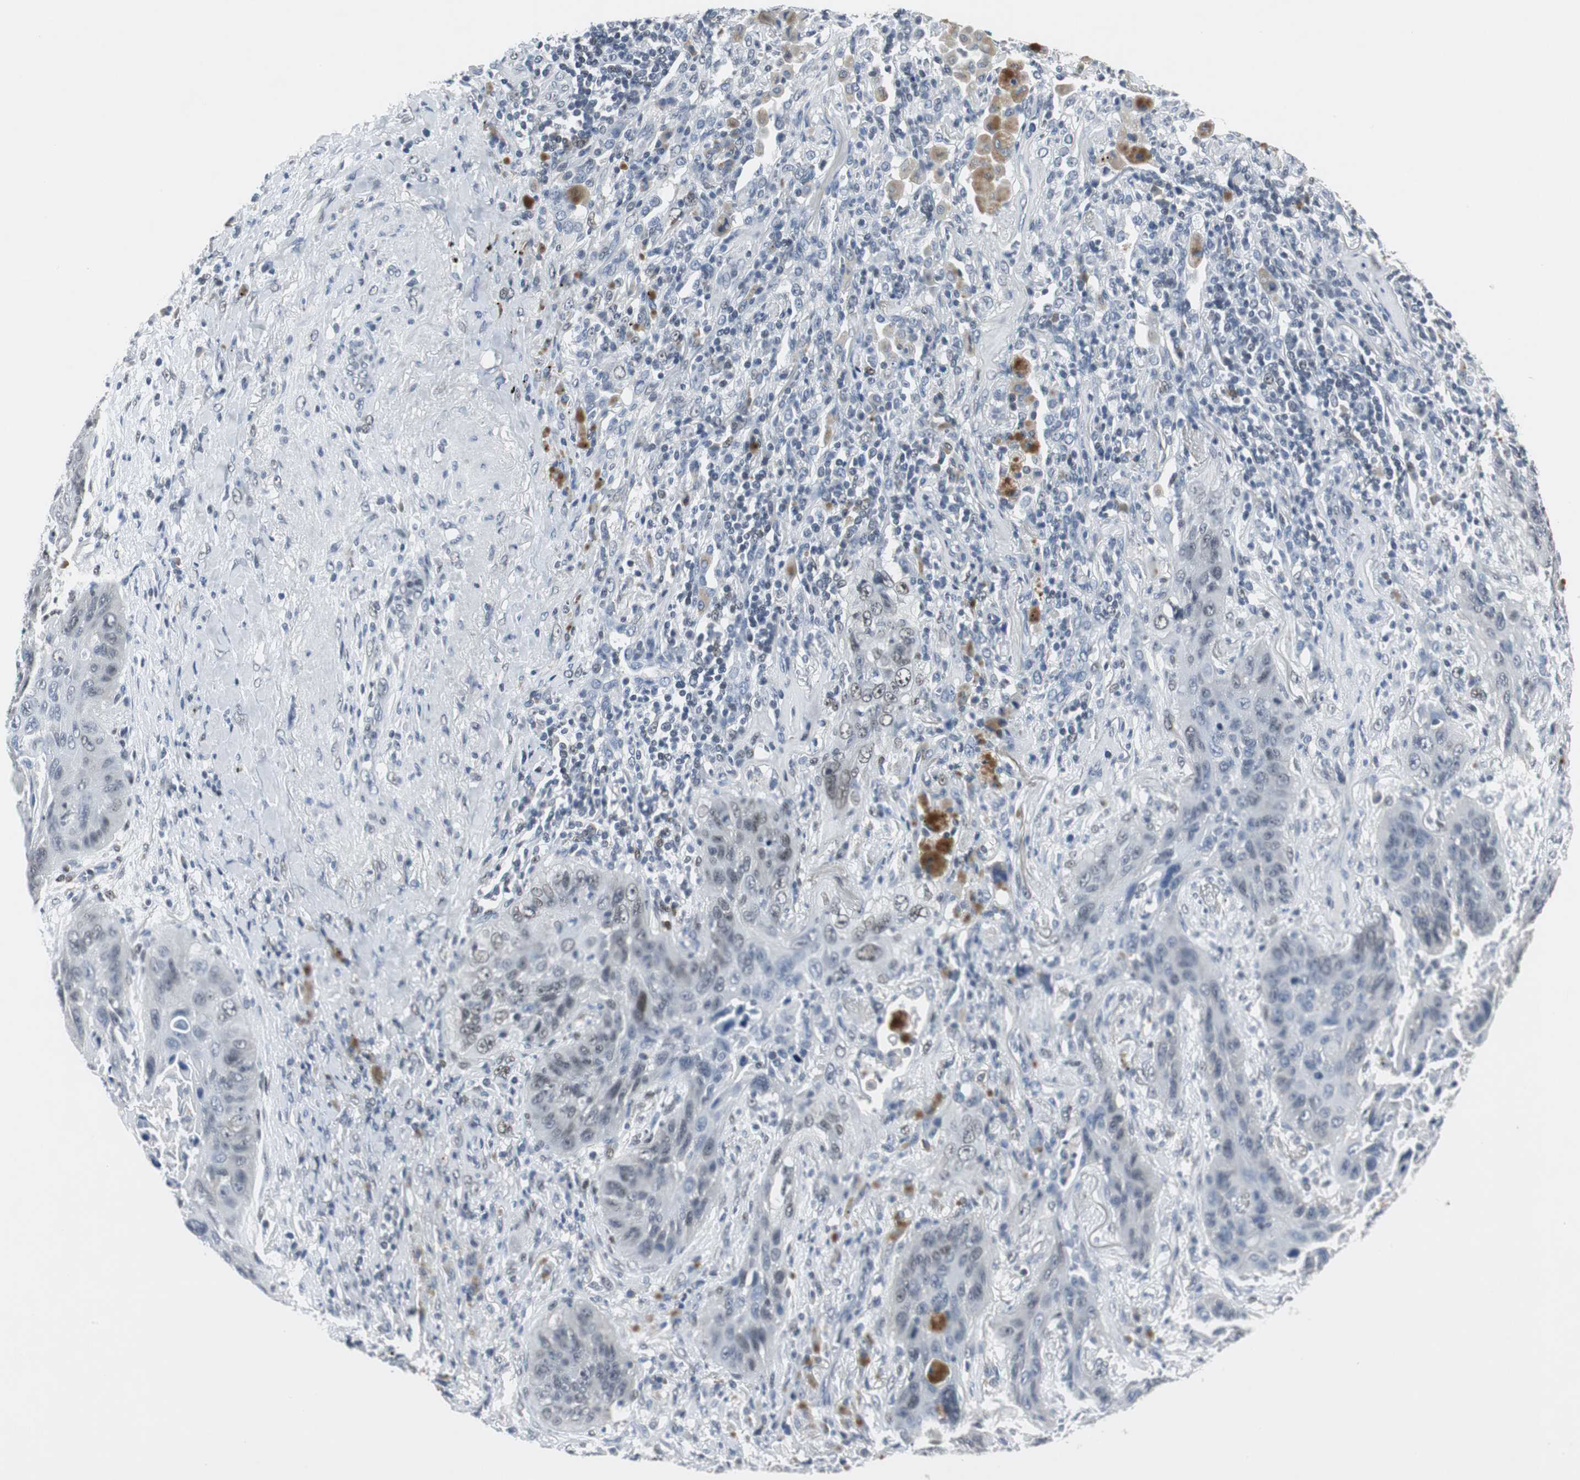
{"staining": {"intensity": "negative", "quantity": "none", "location": "none"}, "tissue": "lung cancer", "cell_type": "Tumor cells", "image_type": "cancer", "snomed": [{"axis": "morphology", "description": "Squamous cell carcinoma, NOS"}, {"axis": "topography", "description": "Lung"}], "caption": "High magnification brightfield microscopy of lung cancer (squamous cell carcinoma) stained with DAB (brown) and counterstained with hematoxylin (blue): tumor cells show no significant expression. (Immunohistochemistry (ihc), brightfield microscopy, high magnification).", "gene": "ELK1", "patient": {"sex": "female", "age": 67}}